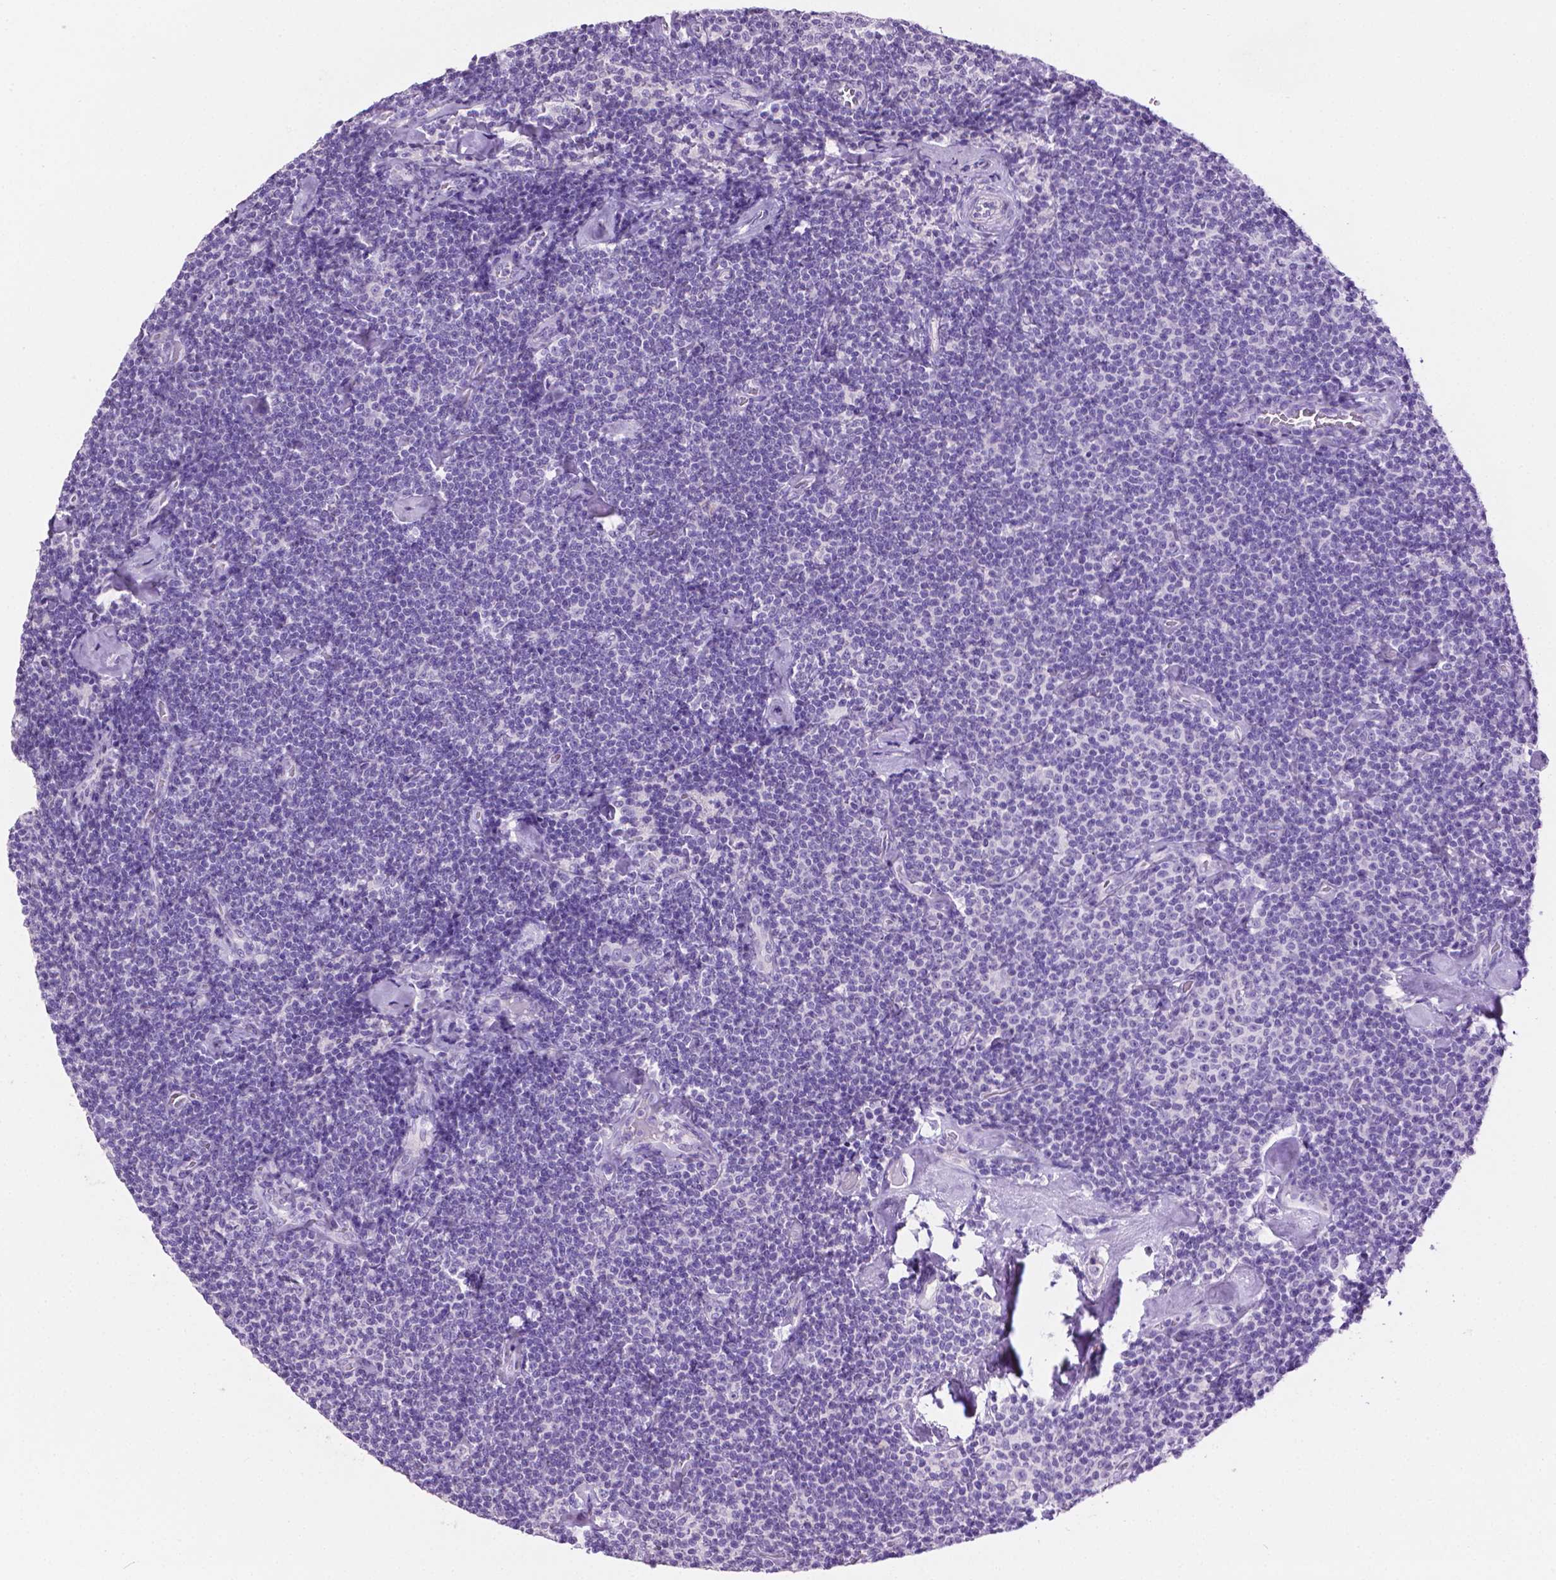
{"staining": {"intensity": "negative", "quantity": "none", "location": "none"}, "tissue": "lymphoma", "cell_type": "Tumor cells", "image_type": "cancer", "snomed": [{"axis": "morphology", "description": "Malignant lymphoma, non-Hodgkin's type, Low grade"}, {"axis": "topography", "description": "Lymph node"}], "caption": "Micrograph shows no protein staining in tumor cells of malignant lymphoma, non-Hodgkin's type (low-grade) tissue.", "gene": "TACSTD2", "patient": {"sex": "male", "age": 81}}